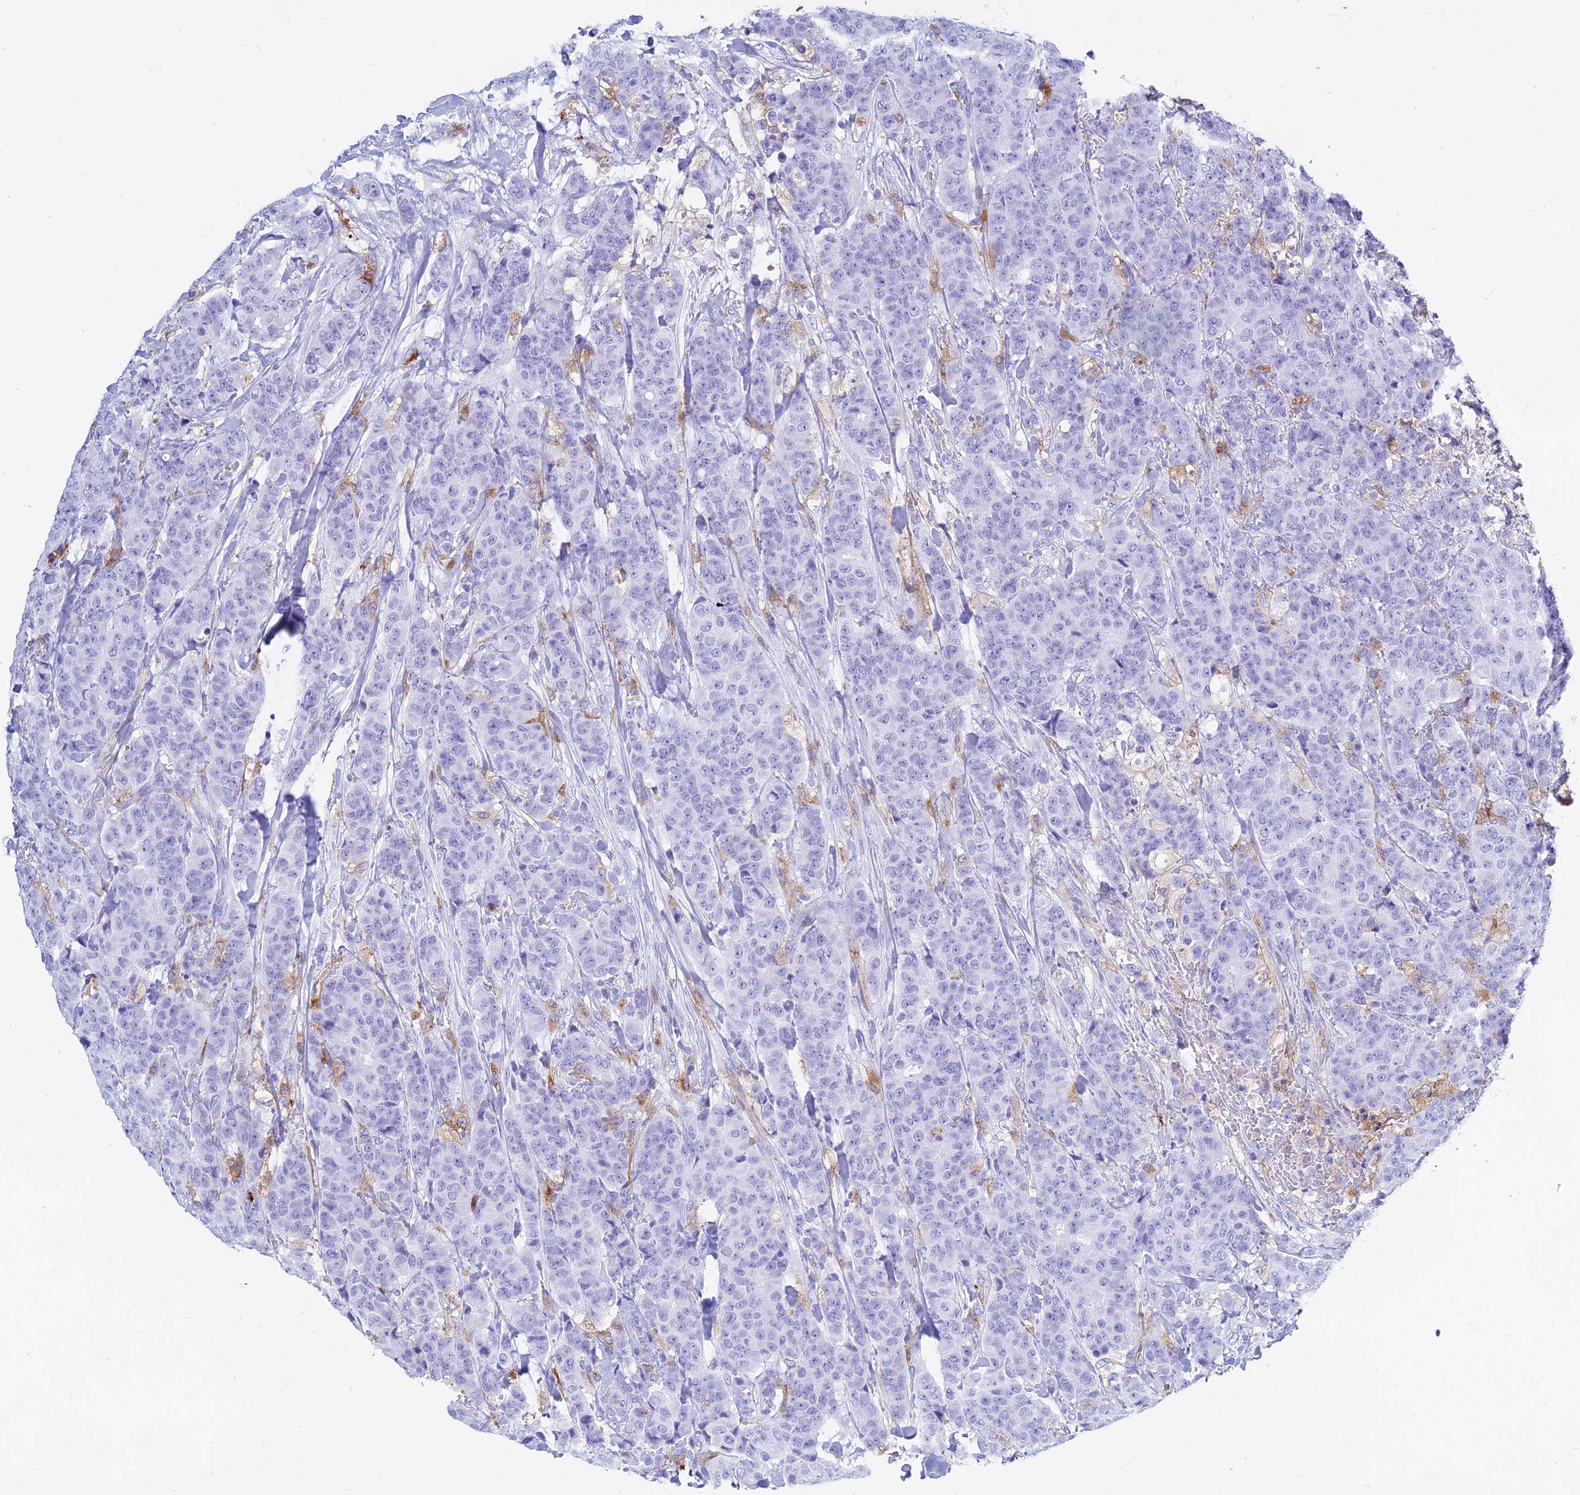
{"staining": {"intensity": "negative", "quantity": "none", "location": "none"}, "tissue": "breast cancer", "cell_type": "Tumor cells", "image_type": "cancer", "snomed": [{"axis": "morphology", "description": "Duct carcinoma"}, {"axis": "topography", "description": "Breast"}], "caption": "This is a photomicrograph of immunohistochemistry staining of breast cancer (infiltrating ductal carcinoma), which shows no positivity in tumor cells.", "gene": "HLA-DRB1", "patient": {"sex": "female", "age": 40}}